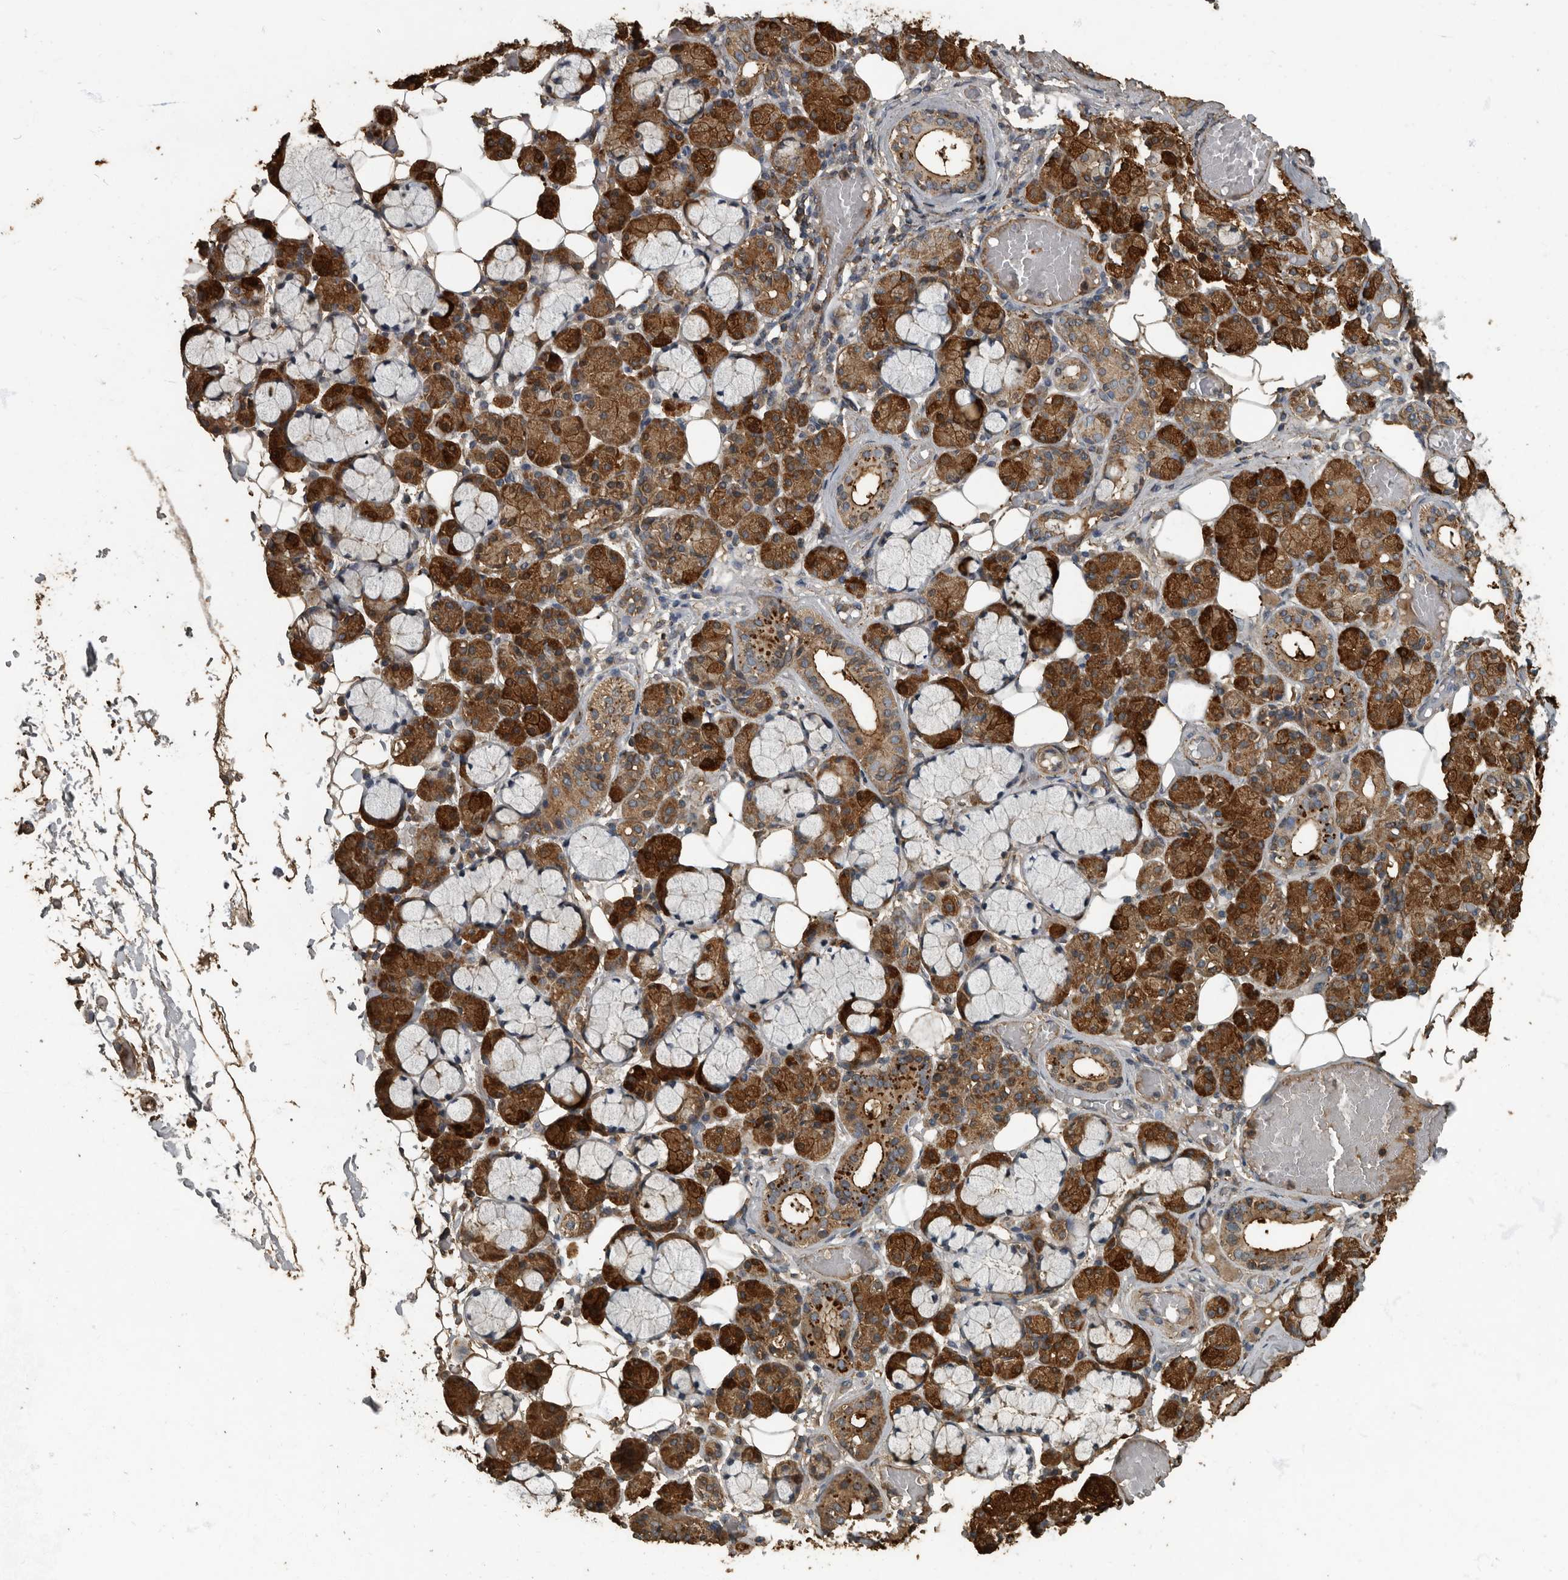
{"staining": {"intensity": "strong", "quantity": "25%-75%", "location": "cytoplasmic/membranous"}, "tissue": "salivary gland", "cell_type": "Glandular cells", "image_type": "normal", "snomed": [{"axis": "morphology", "description": "Normal tissue, NOS"}, {"axis": "topography", "description": "Salivary gland"}], "caption": "The histopathology image exhibits a brown stain indicating the presence of a protein in the cytoplasmic/membranous of glandular cells in salivary gland.", "gene": "IL15RA", "patient": {"sex": "male", "age": 63}}